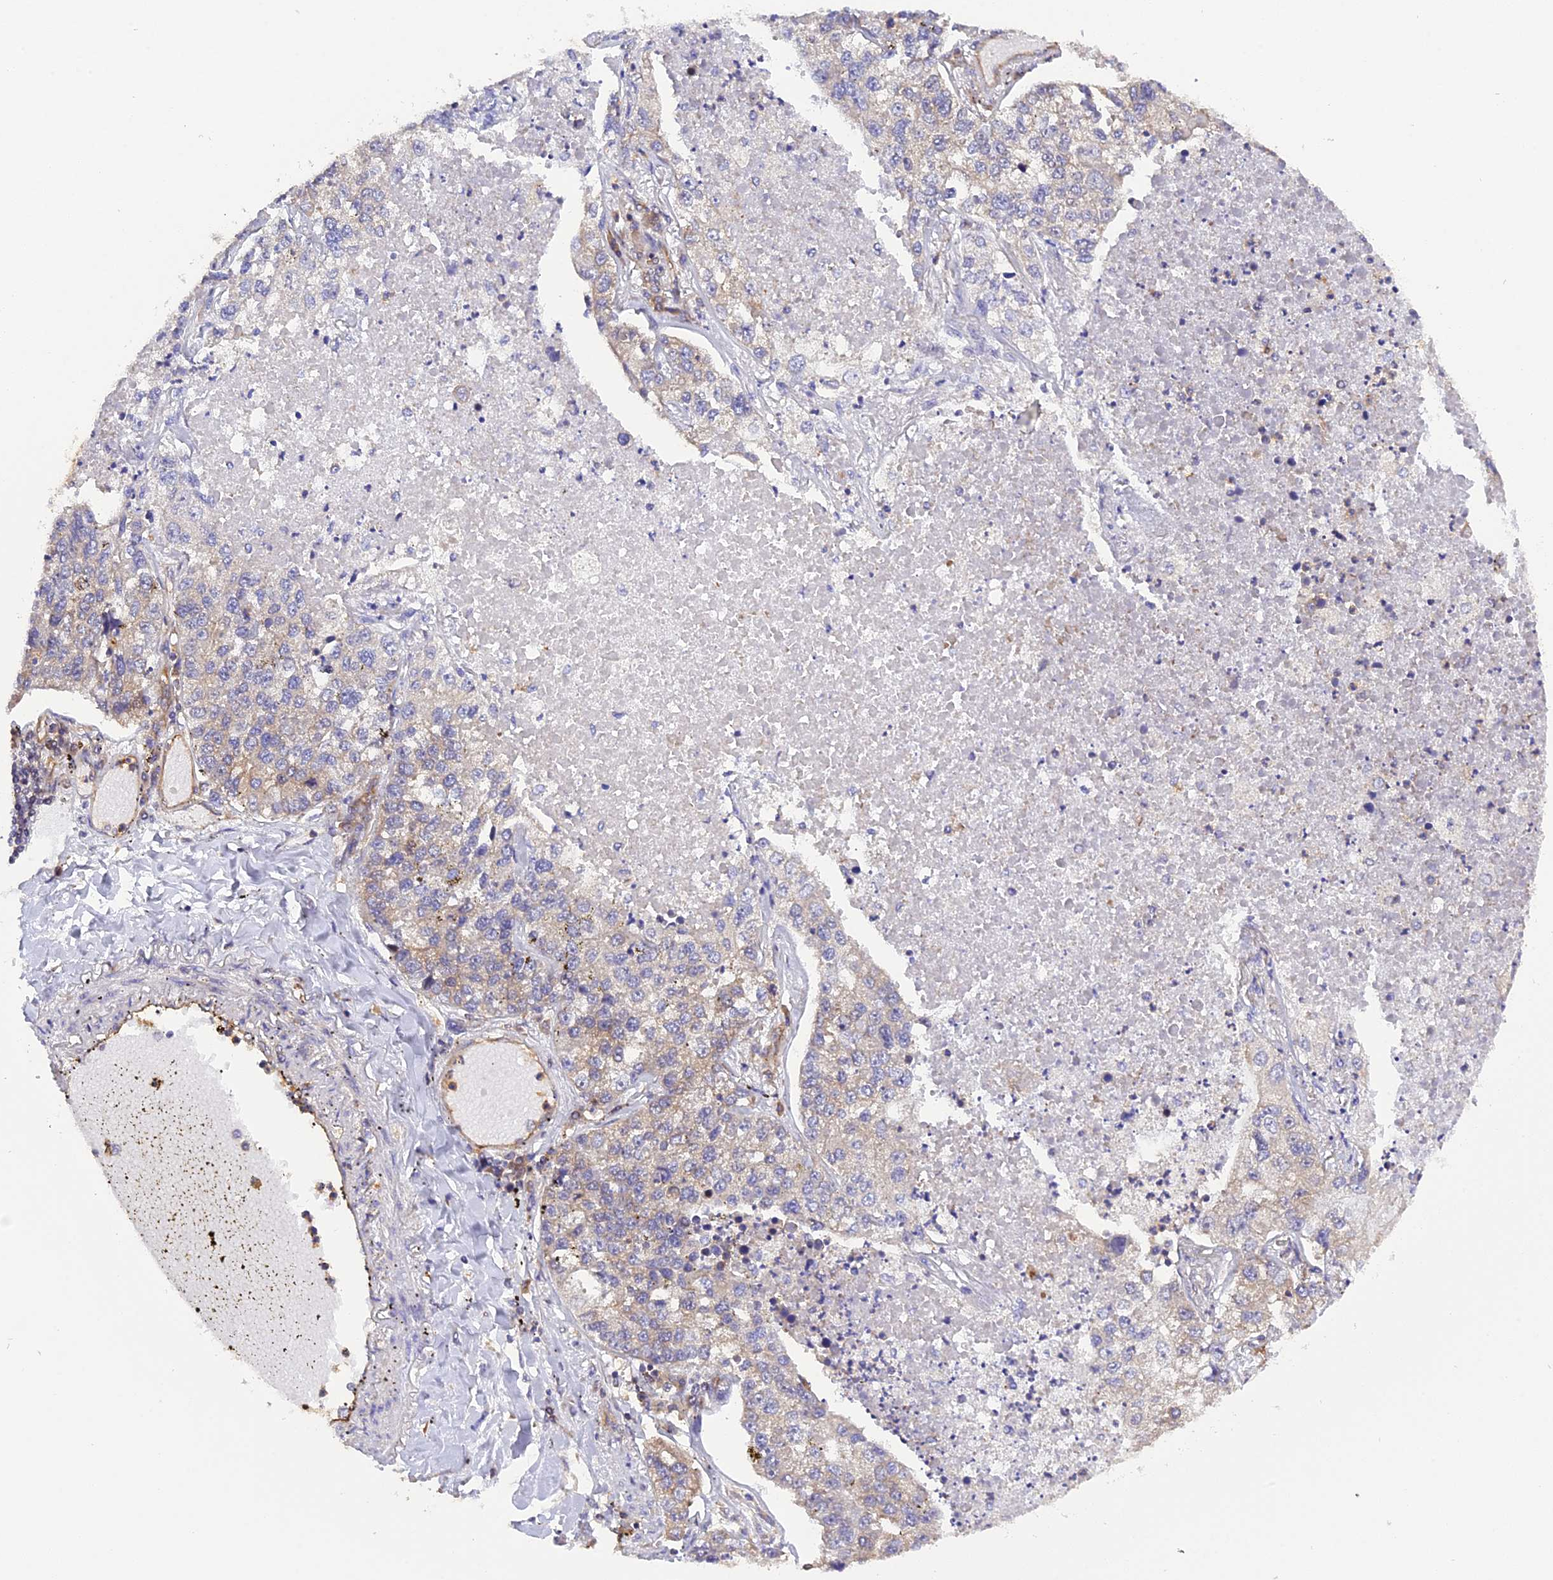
{"staining": {"intensity": "weak", "quantity": "<25%", "location": "cytoplasmic/membranous"}, "tissue": "lung cancer", "cell_type": "Tumor cells", "image_type": "cancer", "snomed": [{"axis": "morphology", "description": "Adenocarcinoma, NOS"}, {"axis": "topography", "description": "Lung"}], "caption": "IHC image of human adenocarcinoma (lung) stained for a protein (brown), which reveals no positivity in tumor cells. Brightfield microscopy of immunohistochemistry (IHC) stained with DAB (3,3'-diaminobenzidine) (brown) and hematoxylin (blue), captured at high magnification.", "gene": "C5orf22", "patient": {"sex": "male", "age": 49}}